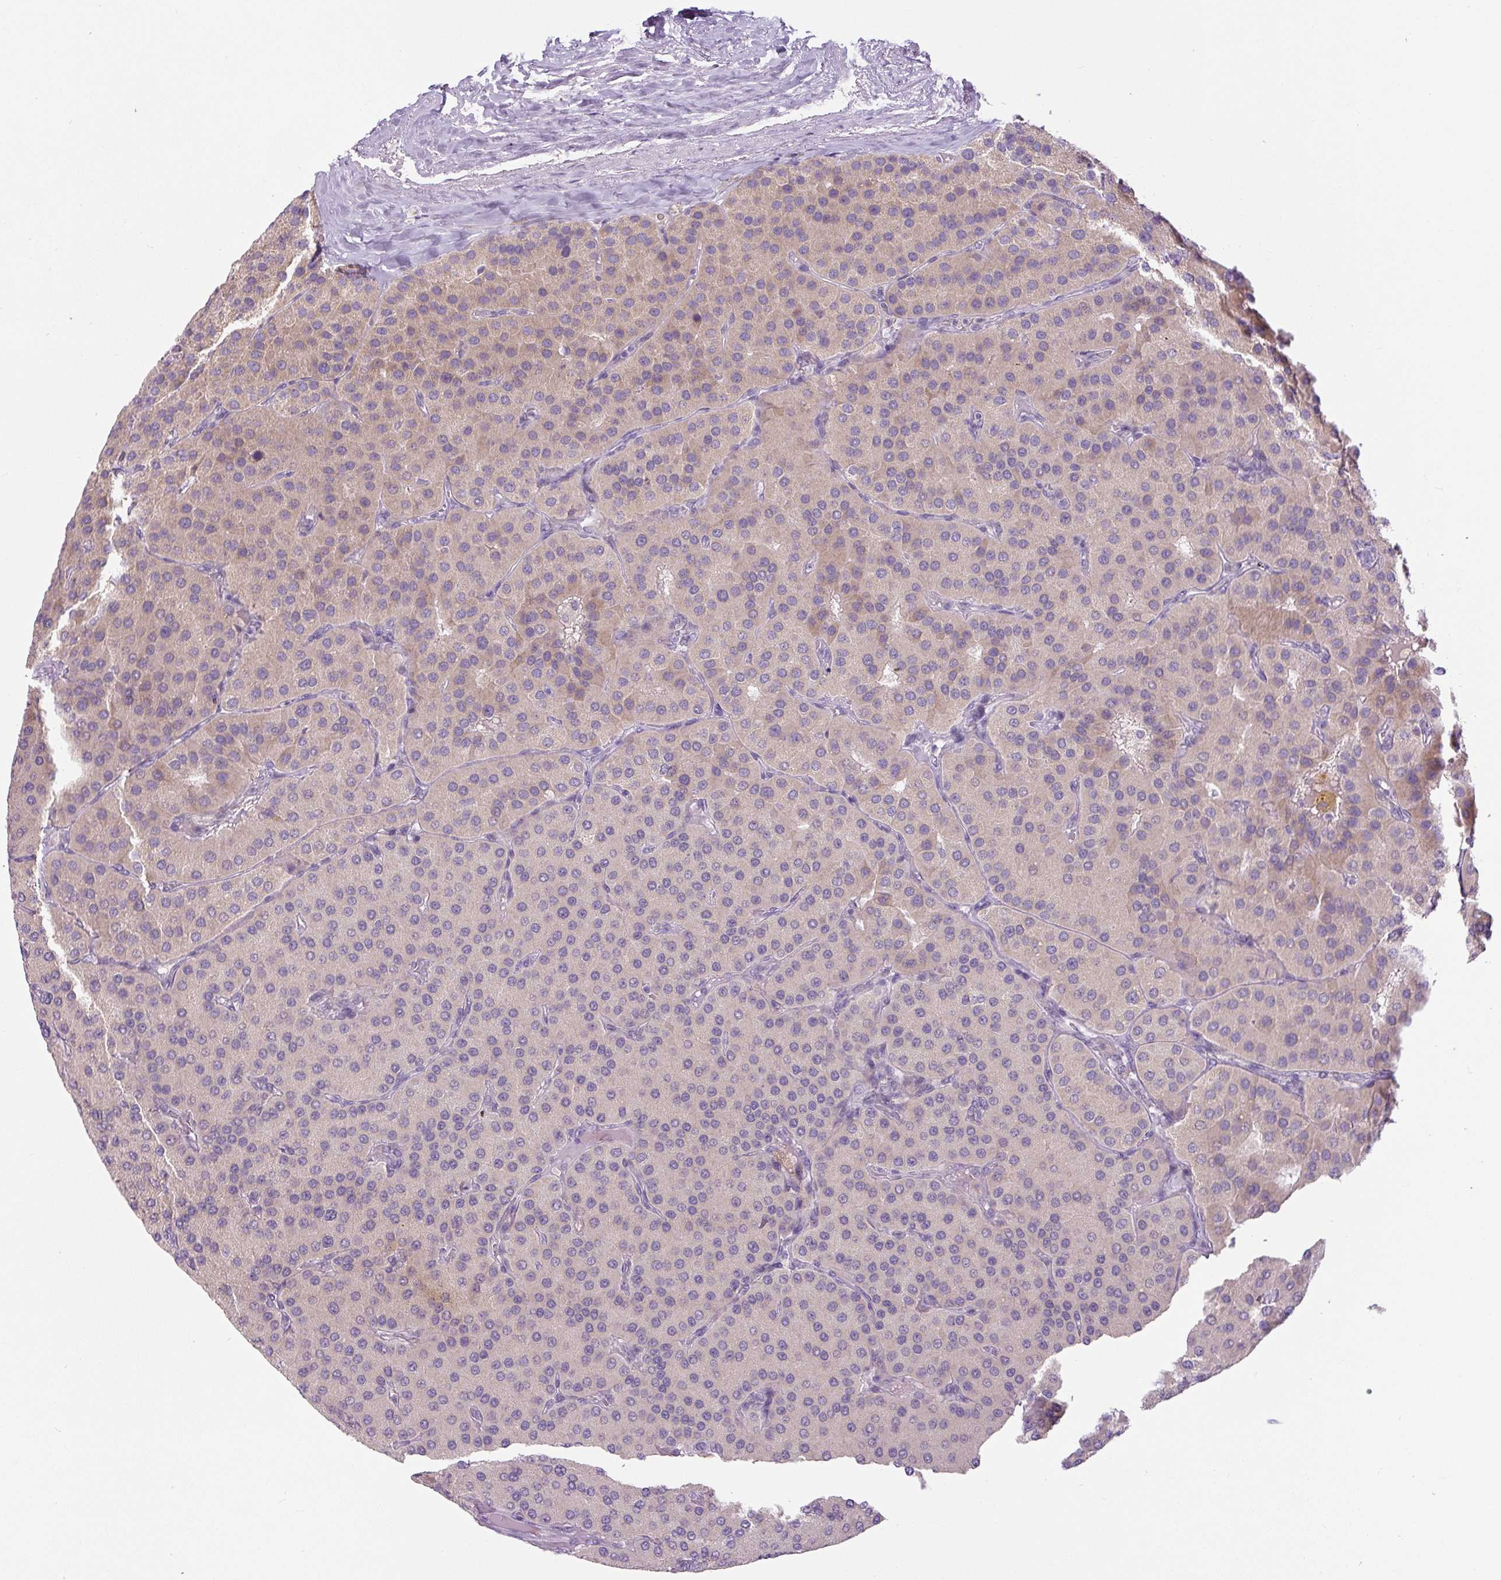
{"staining": {"intensity": "negative", "quantity": "none", "location": "none"}, "tissue": "parathyroid gland", "cell_type": "Glandular cells", "image_type": "normal", "snomed": [{"axis": "morphology", "description": "Normal tissue, NOS"}, {"axis": "morphology", "description": "Adenoma, NOS"}, {"axis": "topography", "description": "Parathyroid gland"}], "caption": "DAB (3,3'-diaminobenzidine) immunohistochemical staining of unremarkable human parathyroid gland demonstrates no significant expression in glandular cells. Nuclei are stained in blue.", "gene": "FABP7", "patient": {"sex": "female", "age": 86}}